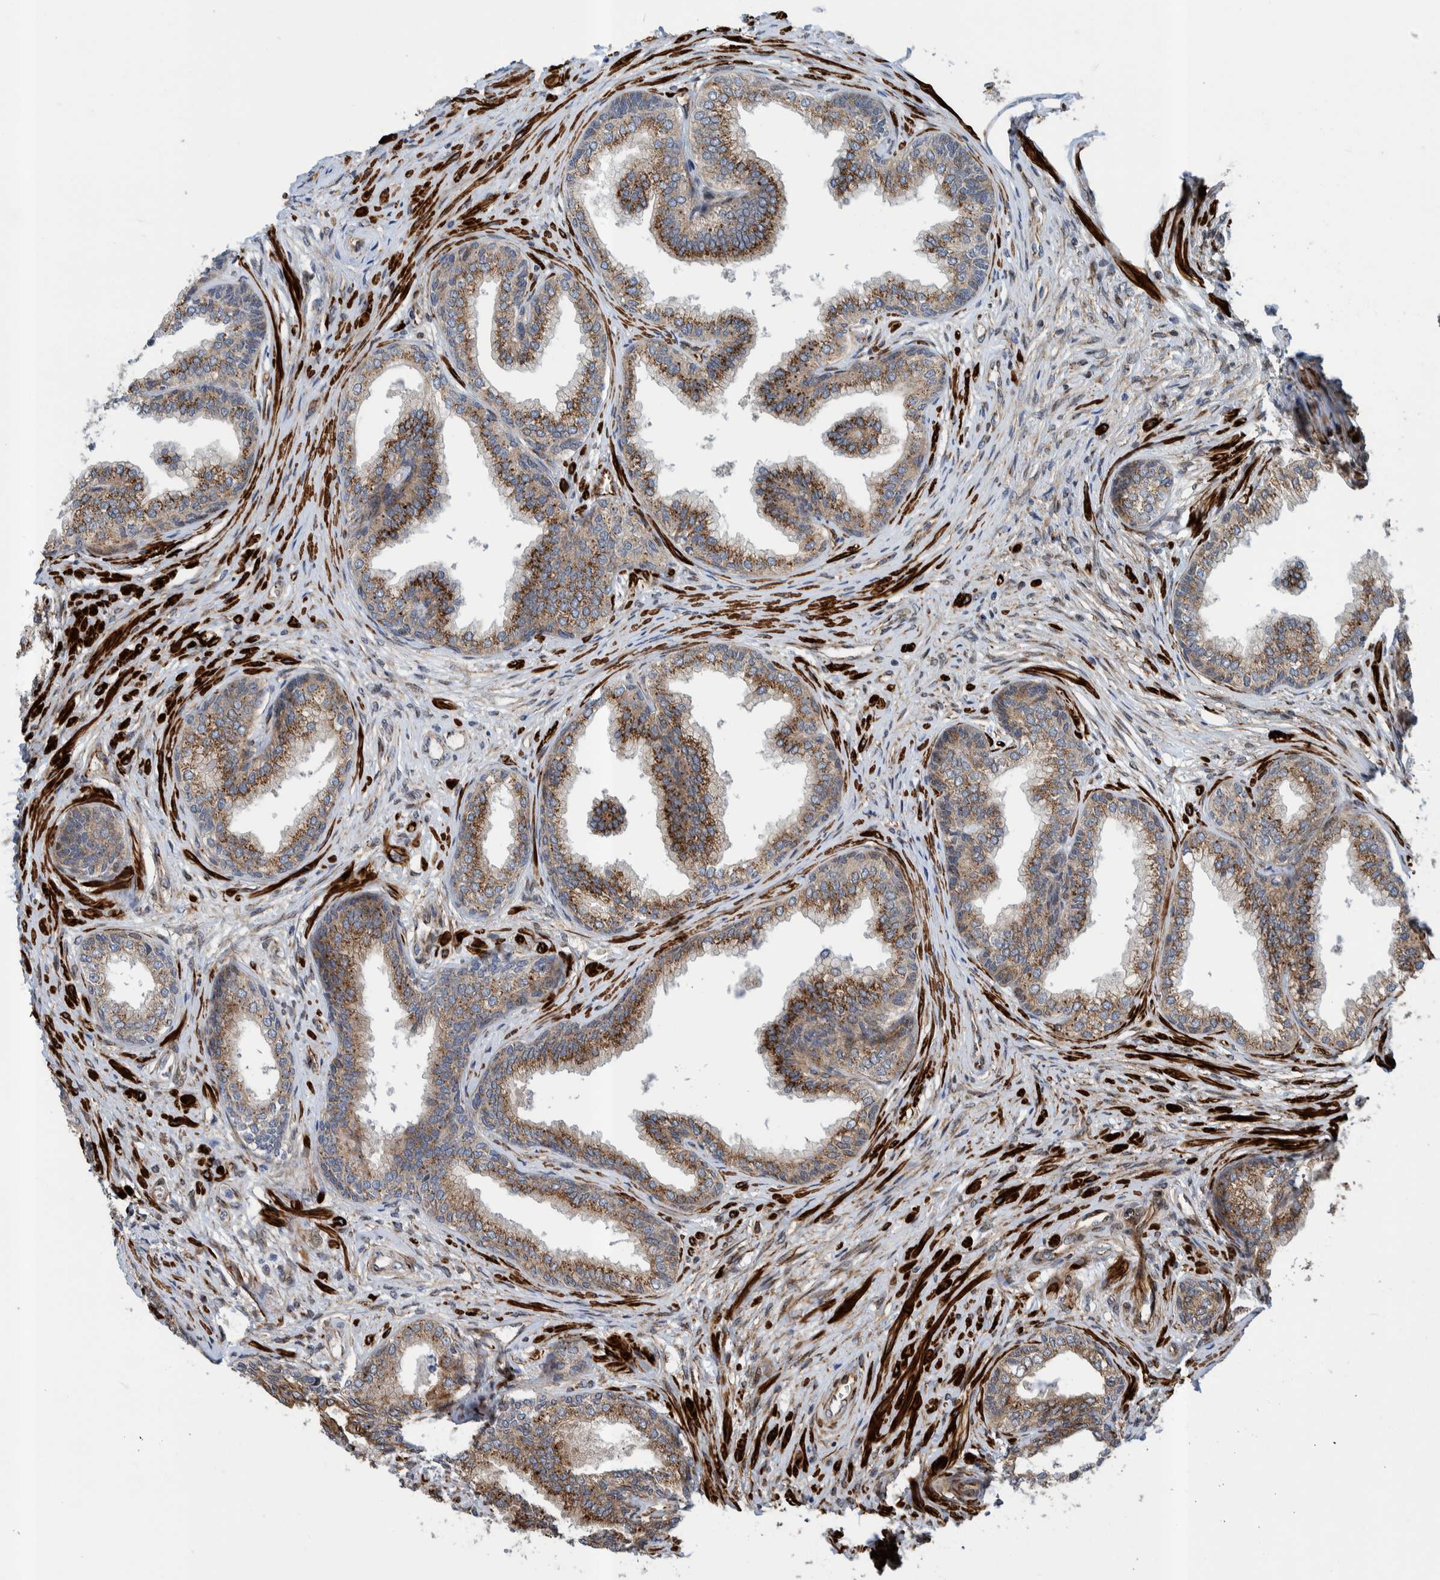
{"staining": {"intensity": "strong", "quantity": ">75%", "location": "cytoplasmic/membranous"}, "tissue": "prostate", "cell_type": "Glandular cells", "image_type": "normal", "snomed": [{"axis": "morphology", "description": "Normal tissue, NOS"}, {"axis": "topography", "description": "Prostate"}], "caption": "This photomicrograph demonstrates immunohistochemistry (IHC) staining of normal human prostate, with high strong cytoplasmic/membranous expression in approximately >75% of glandular cells.", "gene": "CCDC57", "patient": {"sex": "male", "age": 76}}